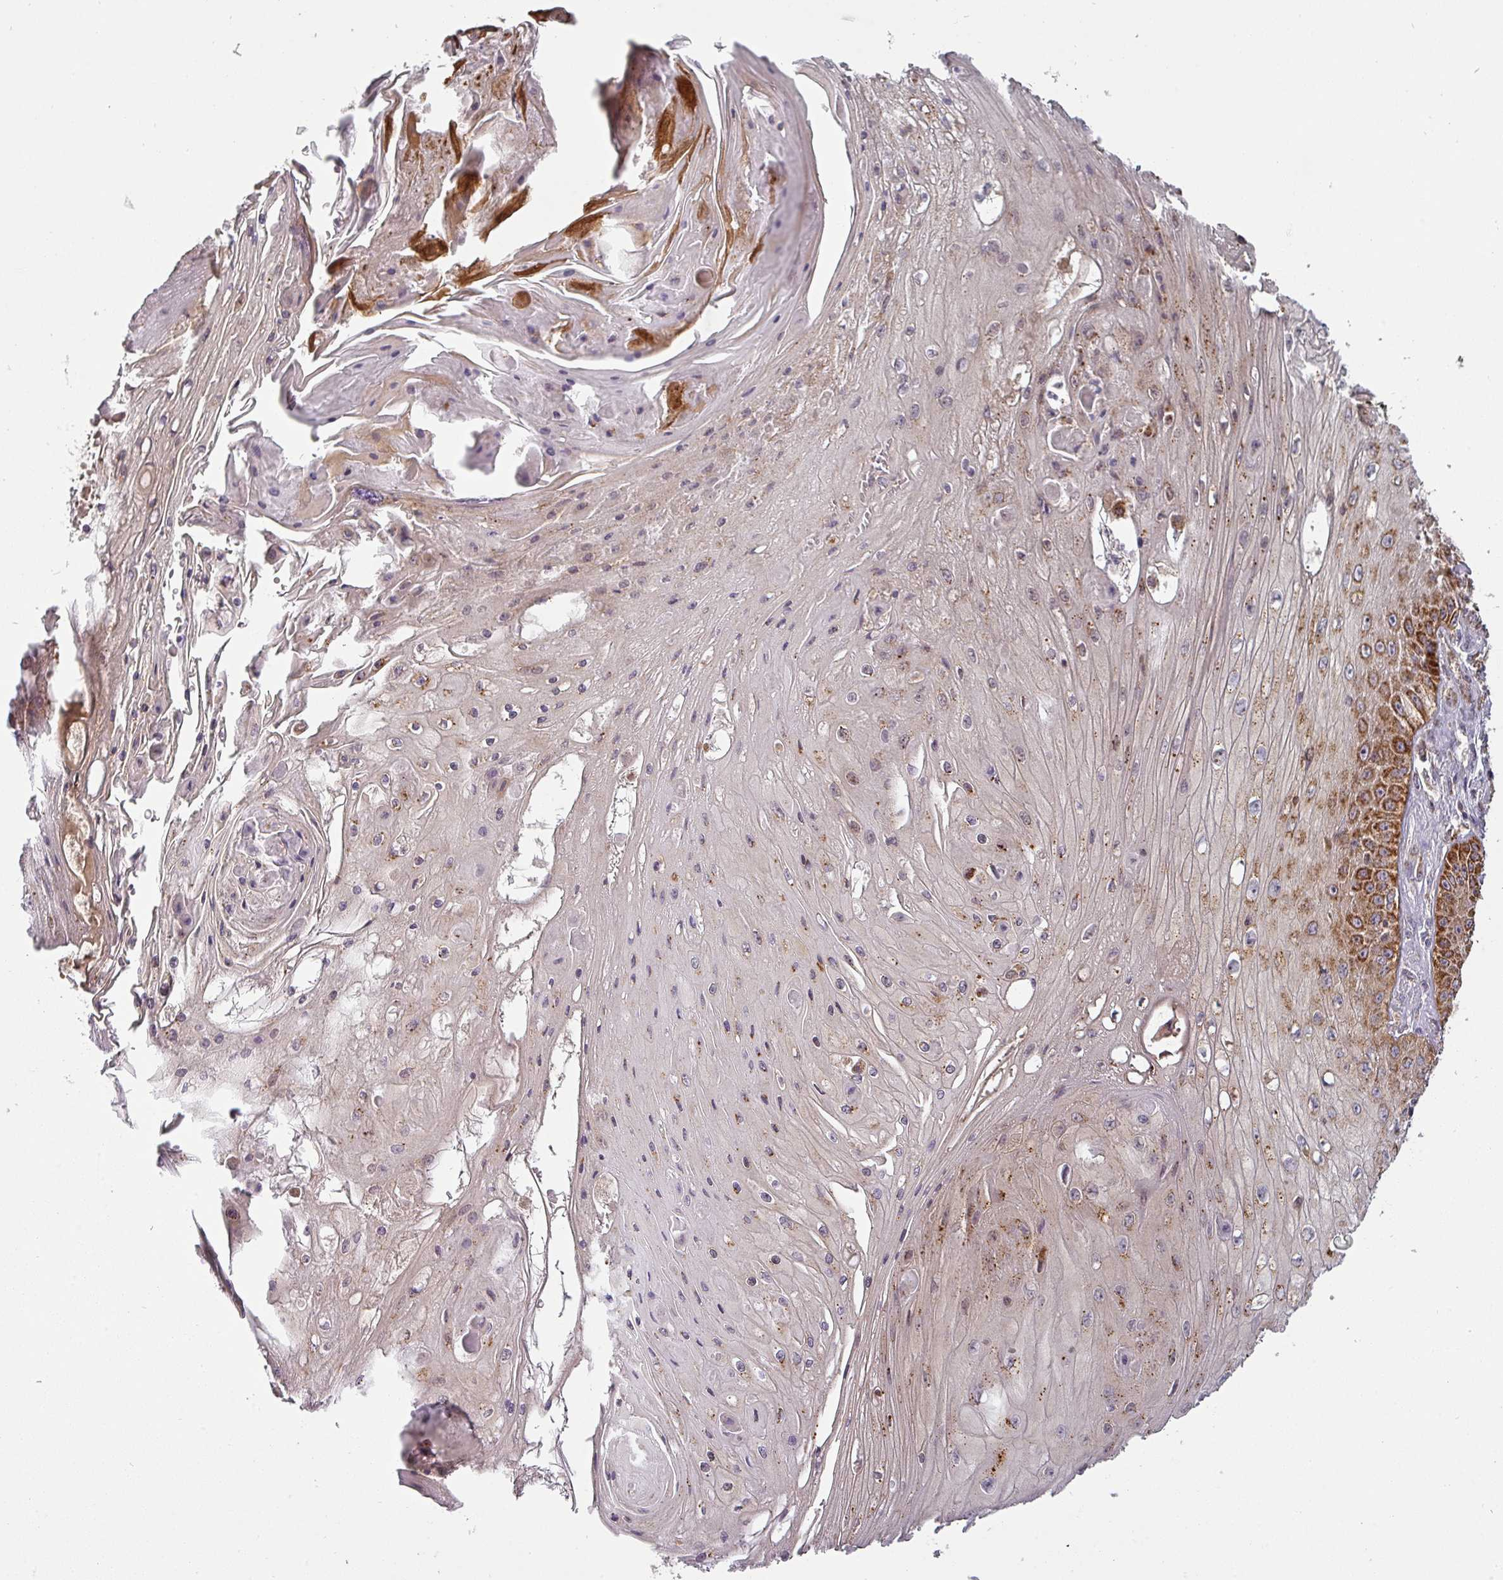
{"staining": {"intensity": "strong", "quantity": "25%-75%", "location": "cytoplasmic/membranous"}, "tissue": "skin cancer", "cell_type": "Tumor cells", "image_type": "cancer", "snomed": [{"axis": "morphology", "description": "Squamous cell carcinoma, NOS"}, {"axis": "topography", "description": "Skin"}], "caption": "Squamous cell carcinoma (skin) stained for a protein (brown) displays strong cytoplasmic/membranous positive expression in approximately 25%-75% of tumor cells.", "gene": "MRPS16", "patient": {"sex": "male", "age": 70}}